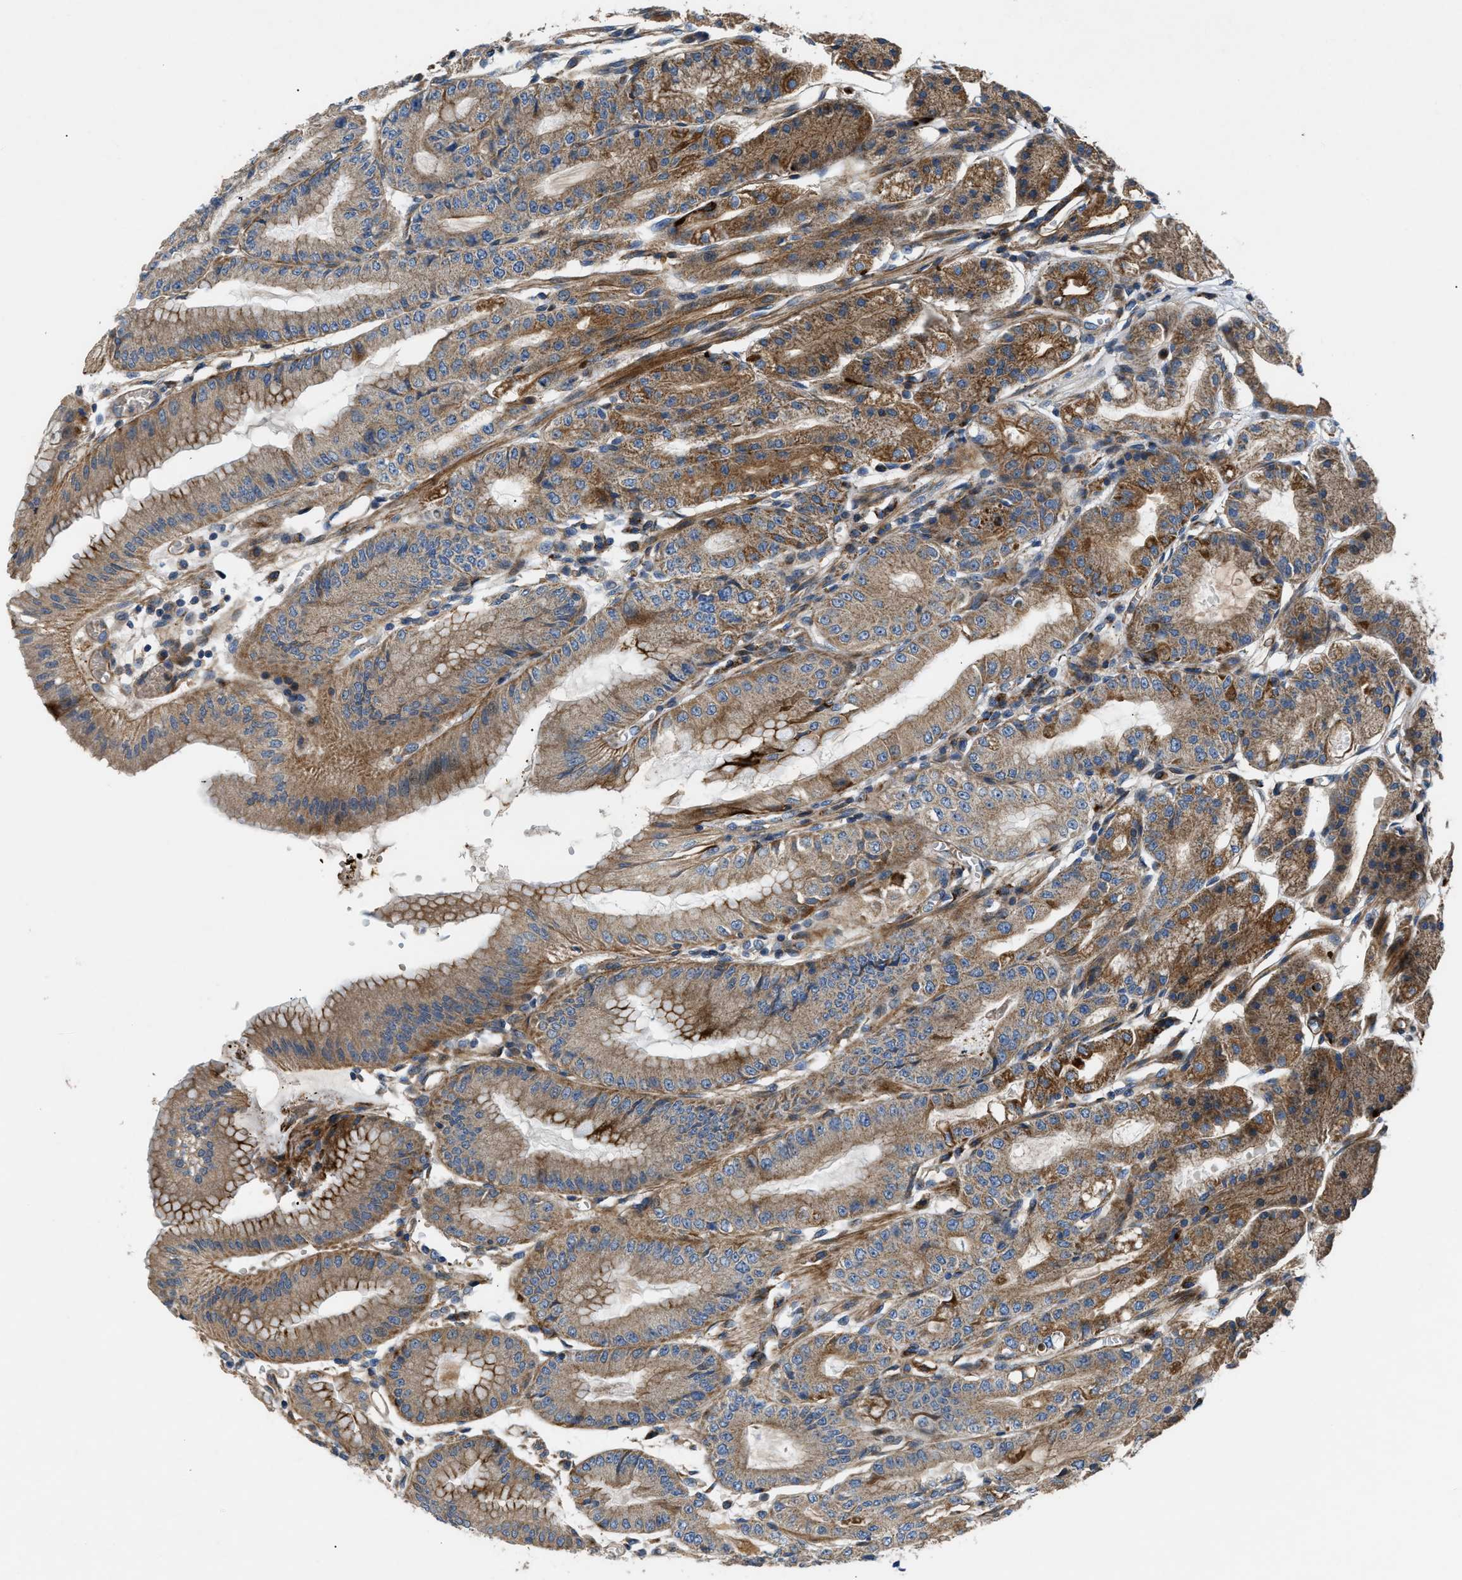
{"staining": {"intensity": "strong", "quantity": ">75%", "location": "cytoplasmic/membranous"}, "tissue": "stomach", "cell_type": "Glandular cells", "image_type": "normal", "snomed": [{"axis": "morphology", "description": "Normal tissue, NOS"}, {"axis": "topography", "description": "Stomach, lower"}], "caption": "Approximately >75% of glandular cells in unremarkable human stomach reveal strong cytoplasmic/membranous protein staining as visualized by brown immunohistochemical staining.", "gene": "DHODH", "patient": {"sex": "male", "age": 71}}